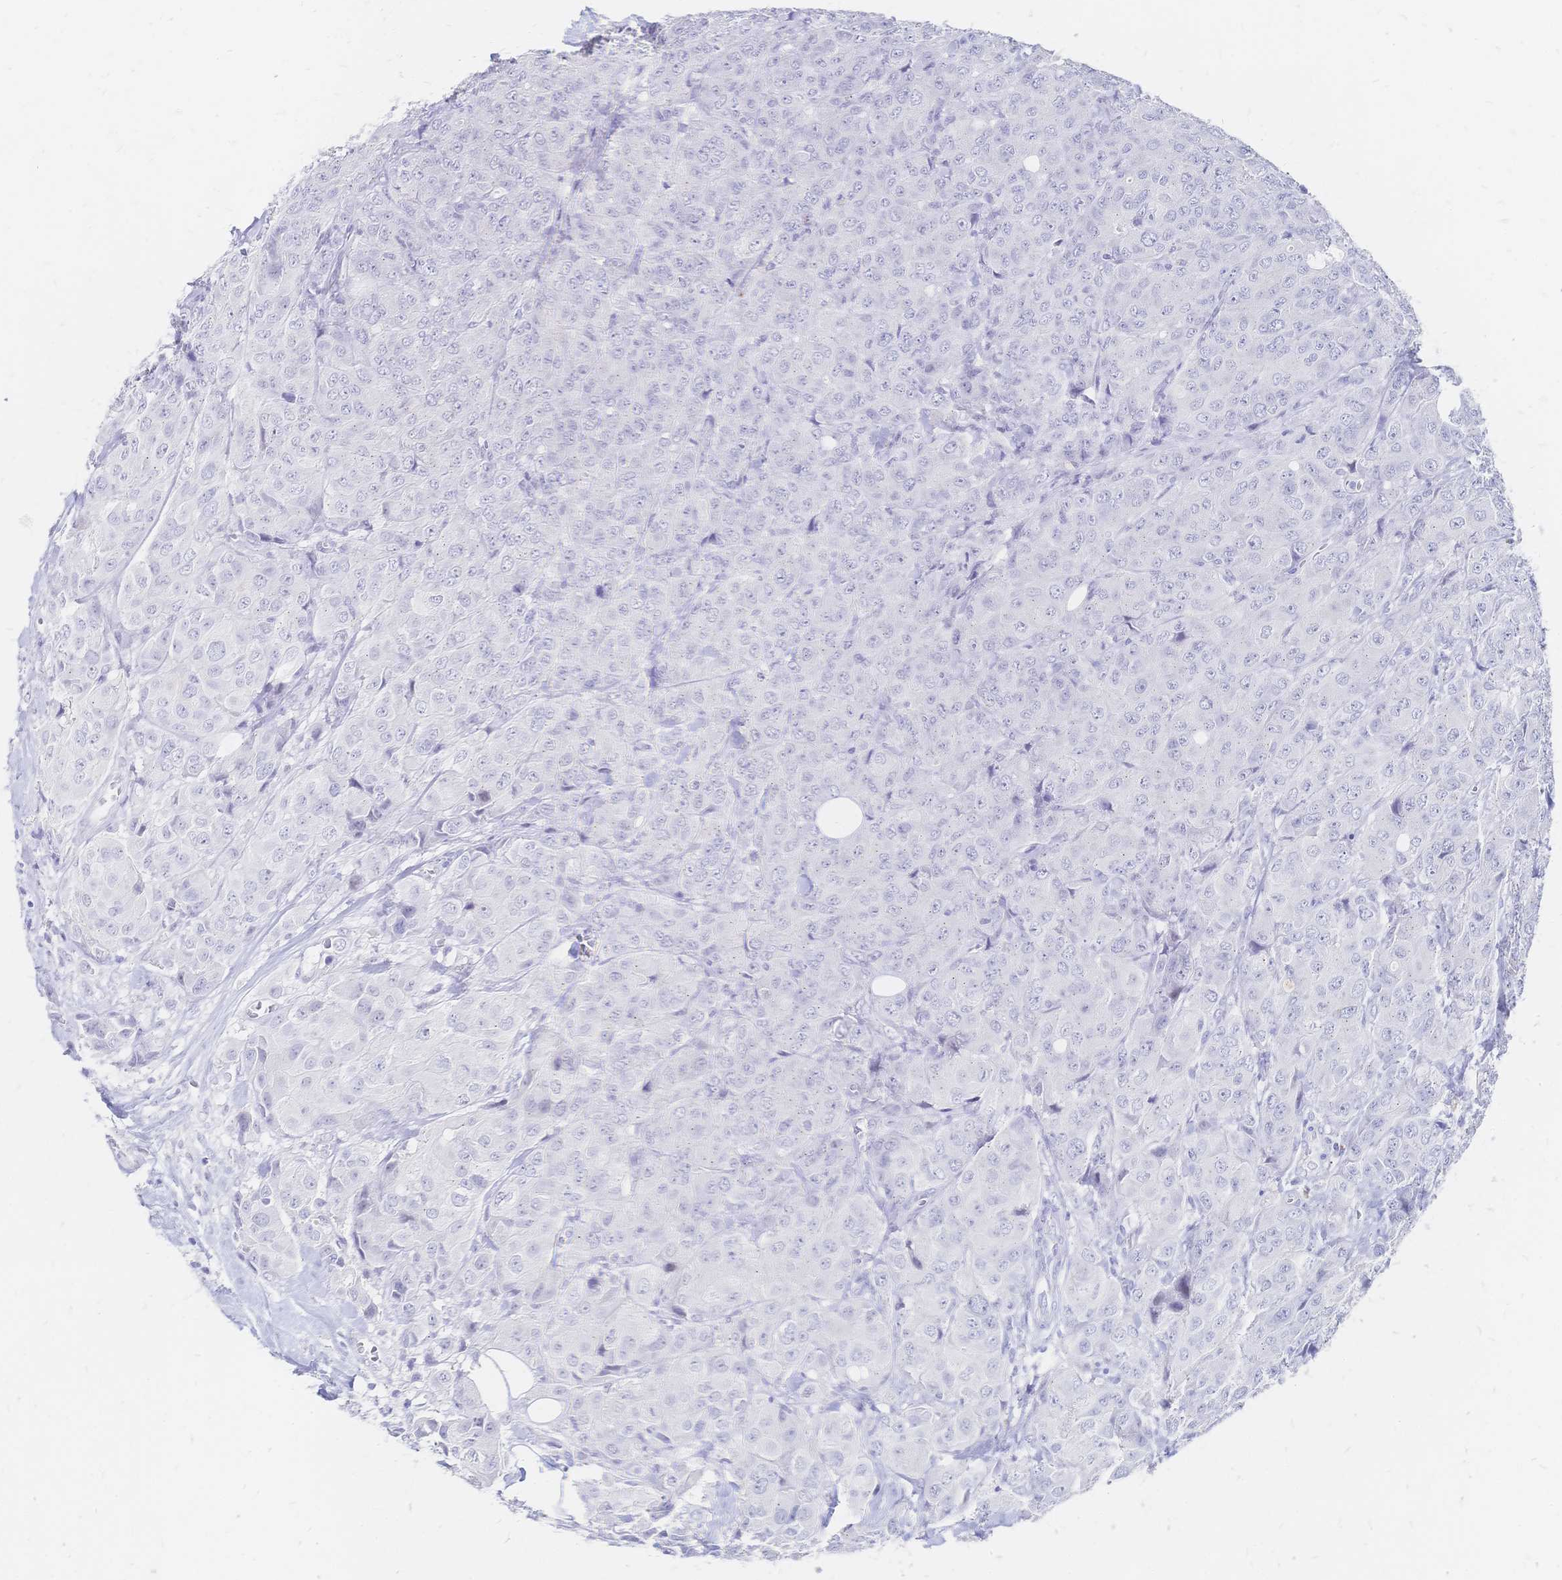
{"staining": {"intensity": "negative", "quantity": "none", "location": "none"}, "tissue": "breast cancer", "cell_type": "Tumor cells", "image_type": "cancer", "snomed": [{"axis": "morphology", "description": "Duct carcinoma"}, {"axis": "topography", "description": "Breast"}], "caption": "This is an immunohistochemistry (IHC) photomicrograph of breast cancer (infiltrating ductal carcinoma). There is no expression in tumor cells.", "gene": "PSORS1C2", "patient": {"sex": "female", "age": 43}}